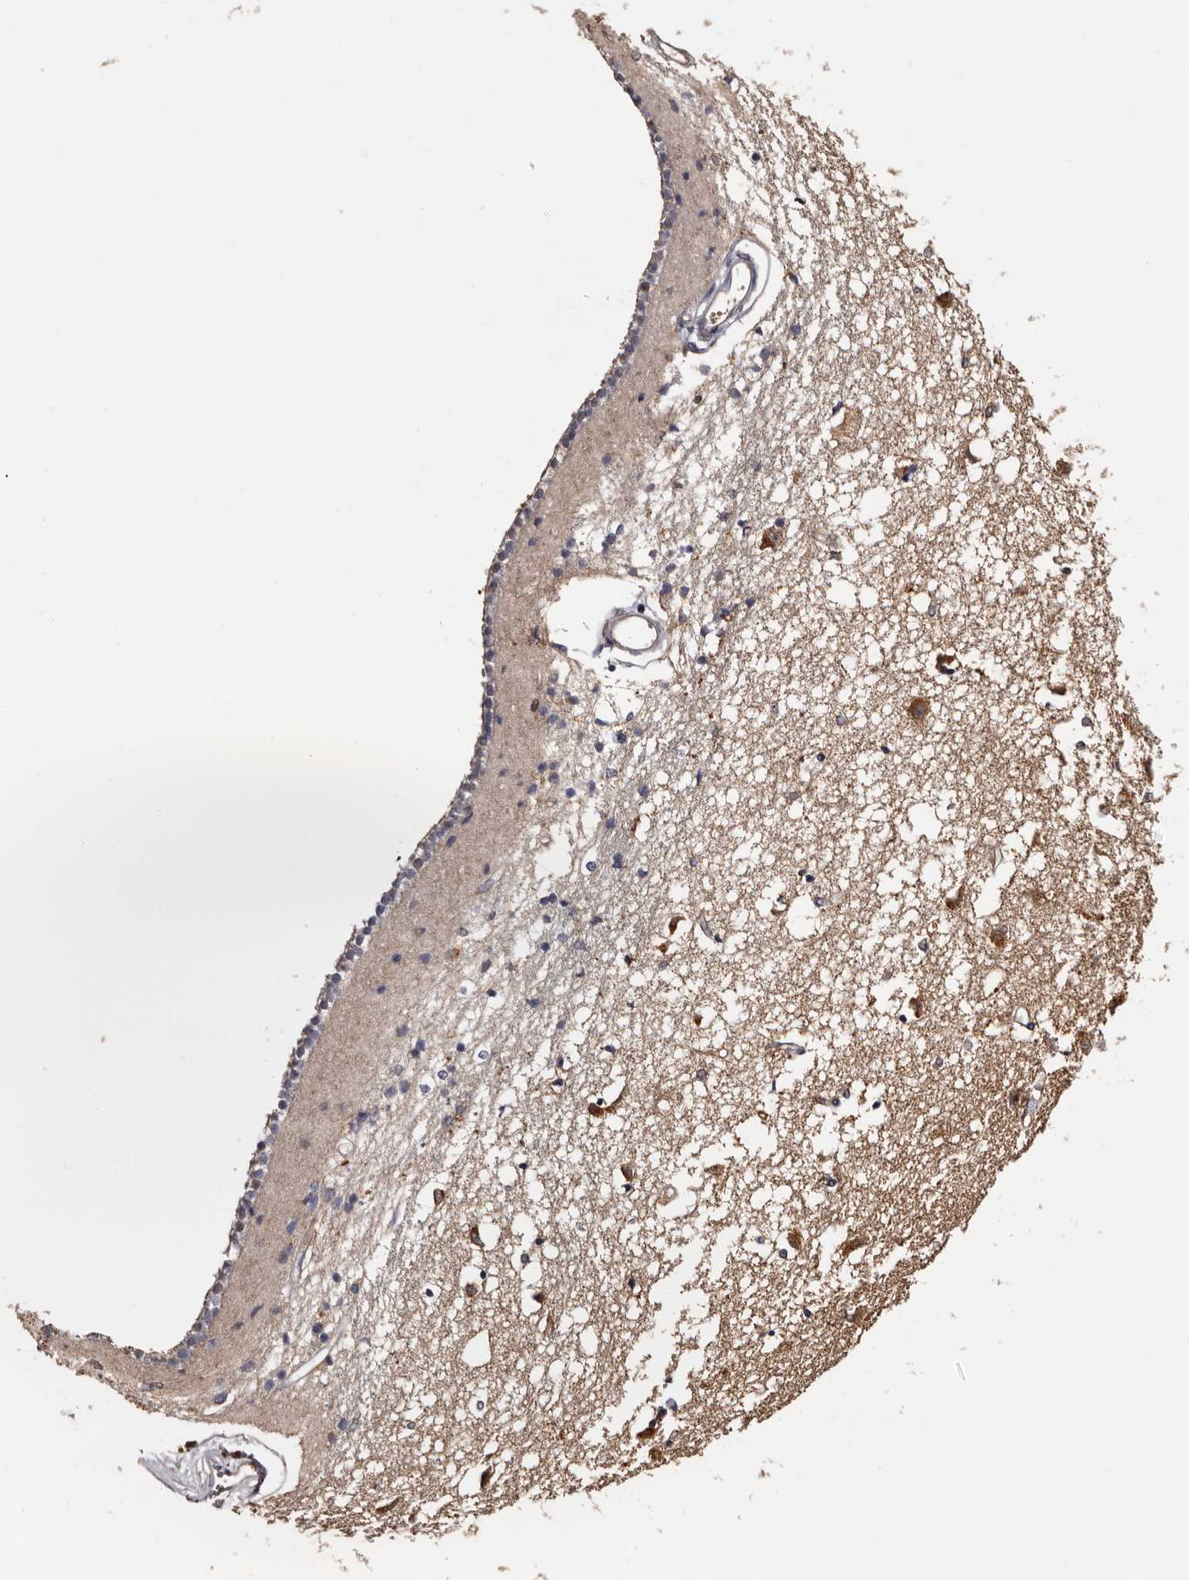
{"staining": {"intensity": "negative", "quantity": "none", "location": "none"}, "tissue": "caudate", "cell_type": "Glial cells", "image_type": "normal", "snomed": [{"axis": "morphology", "description": "Normal tissue, NOS"}, {"axis": "topography", "description": "Lateral ventricle wall"}], "caption": "Micrograph shows no significant protein expression in glial cells of normal caudate. (DAB (3,3'-diaminobenzidine) immunohistochemistry (IHC), high magnification).", "gene": "DNPH1", "patient": {"sex": "male", "age": 45}}